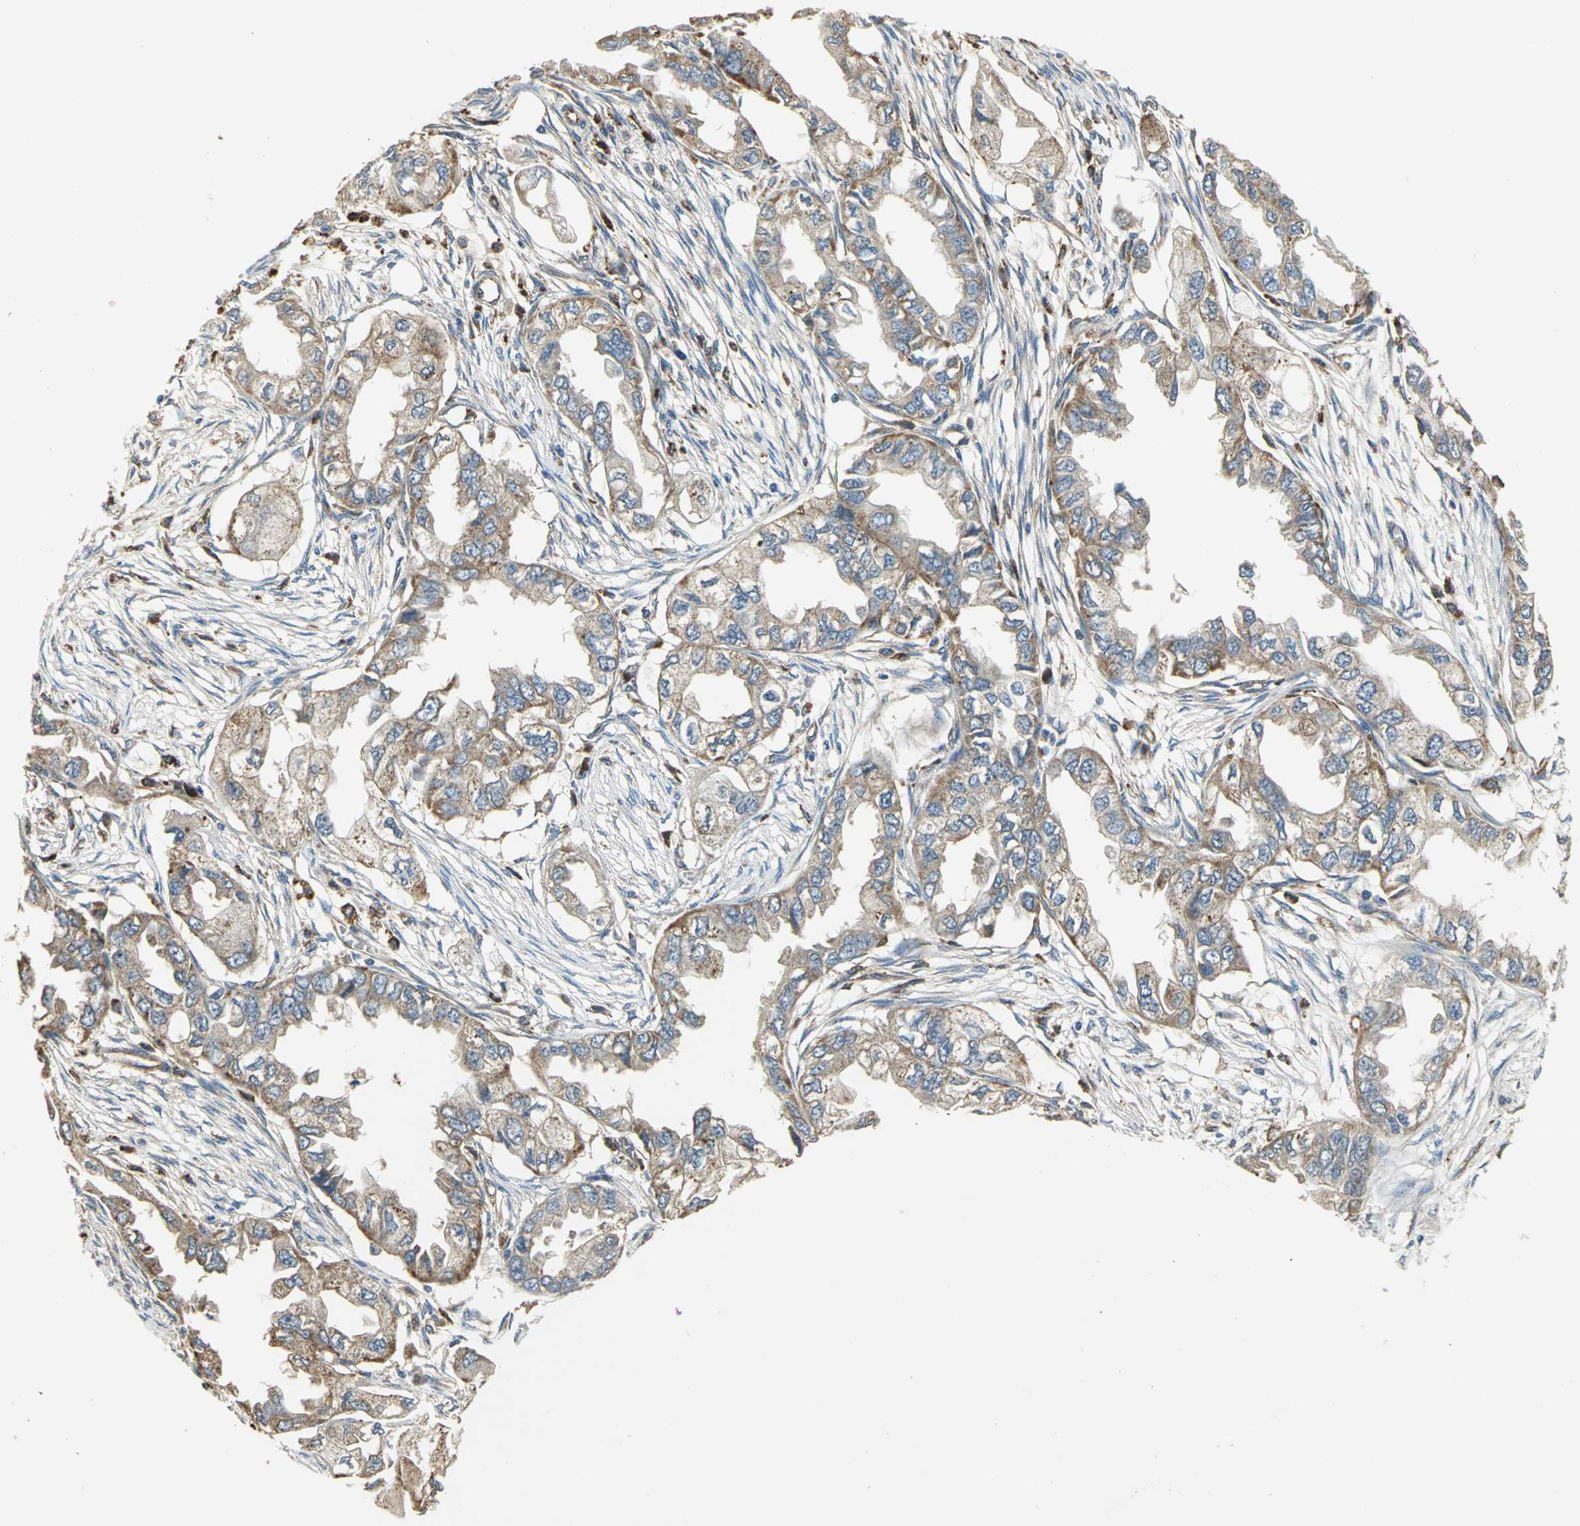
{"staining": {"intensity": "weak", "quantity": "25%-75%", "location": "cytoplasmic/membranous"}, "tissue": "endometrial cancer", "cell_type": "Tumor cells", "image_type": "cancer", "snomed": [{"axis": "morphology", "description": "Adenocarcinoma, NOS"}, {"axis": "topography", "description": "Endometrium"}], "caption": "Immunohistochemical staining of human endometrial adenocarcinoma demonstrates low levels of weak cytoplasmic/membranous positivity in about 25%-75% of tumor cells.", "gene": "DIAPH2", "patient": {"sex": "female", "age": 67}}